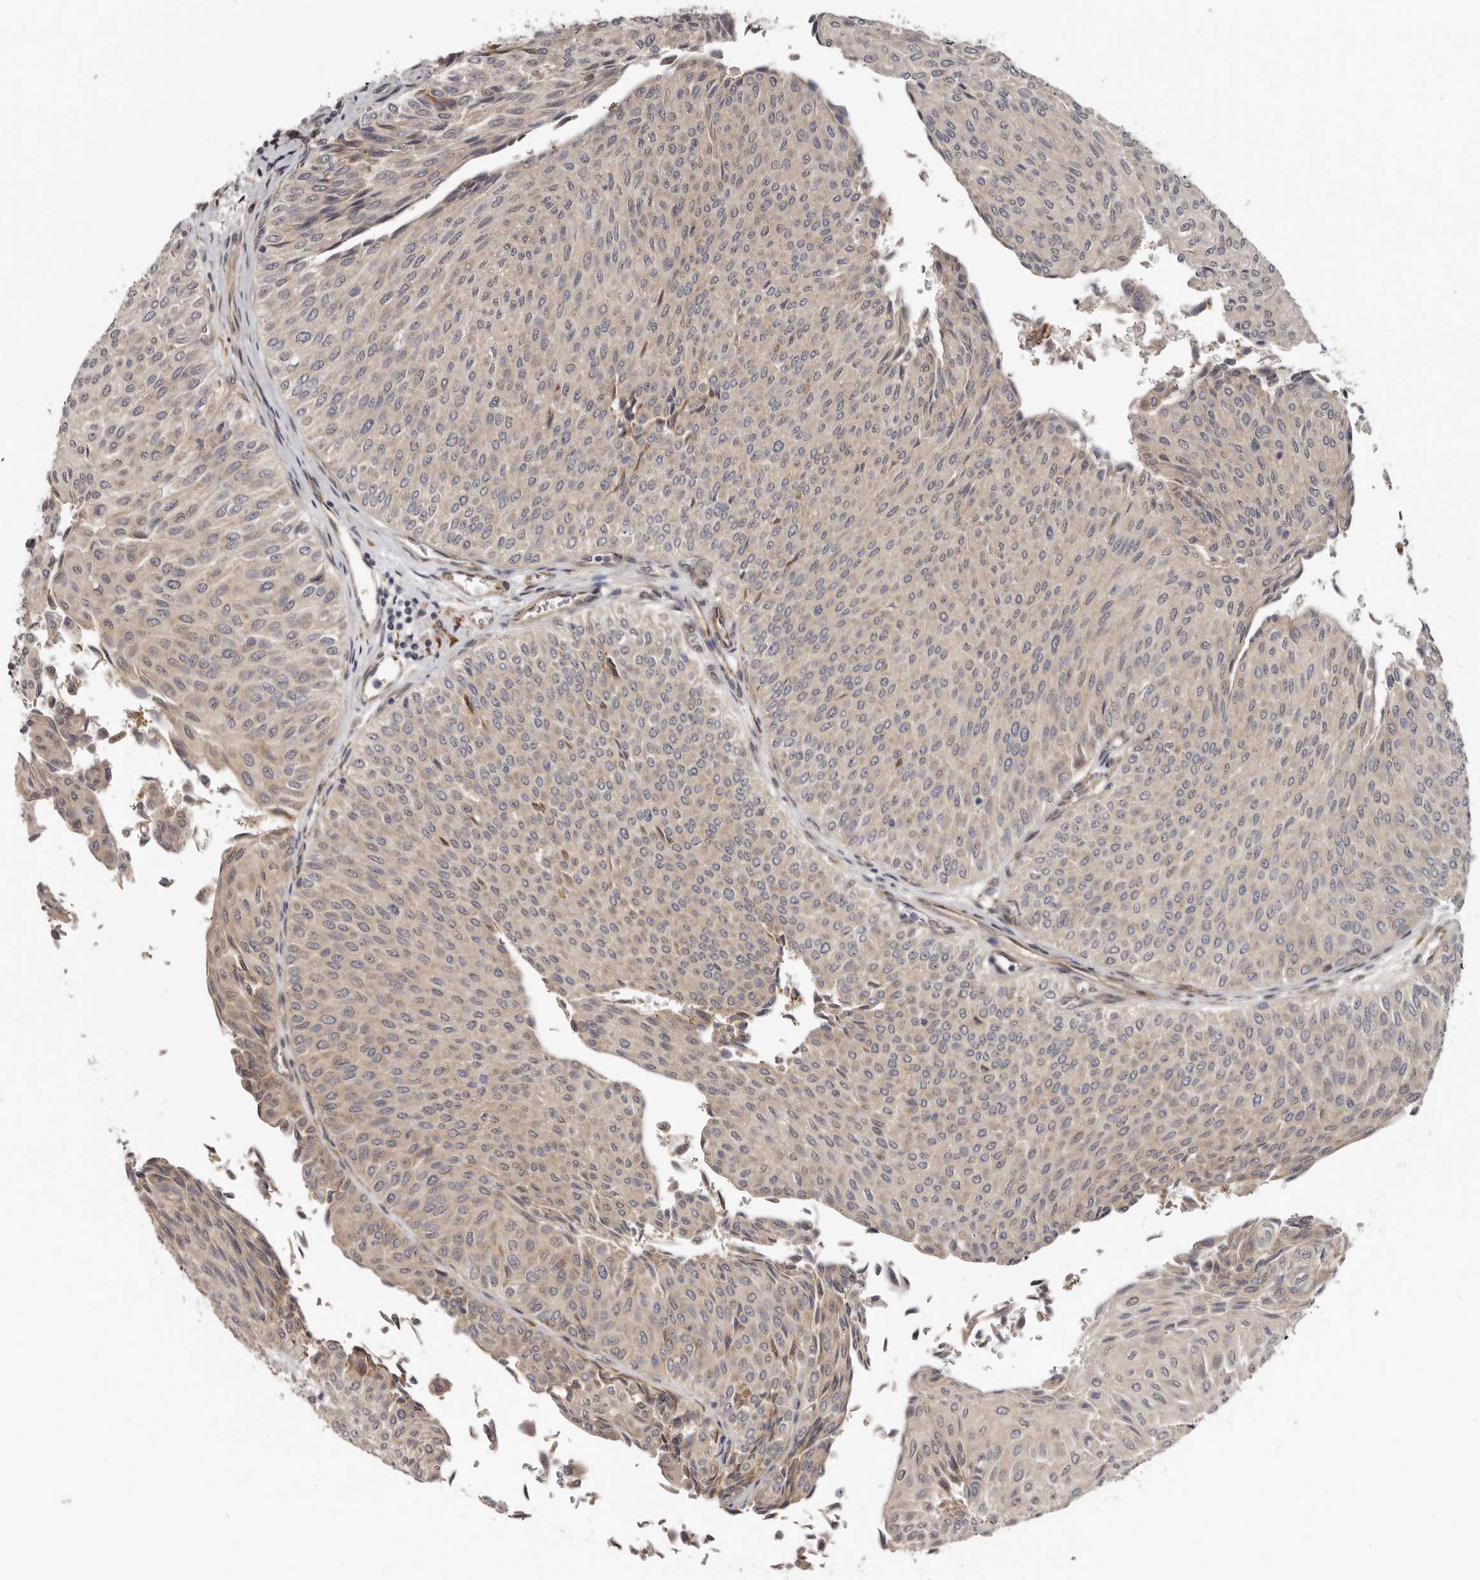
{"staining": {"intensity": "moderate", "quantity": "25%-75%", "location": "cytoplasmic/membranous,nuclear"}, "tissue": "urothelial cancer", "cell_type": "Tumor cells", "image_type": "cancer", "snomed": [{"axis": "morphology", "description": "Urothelial carcinoma, Low grade"}, {"axis": "topography", "description": "Urinary bladder"}], "caption": "Immunohistochemistry (IHC) staining of urothelial cancer, which exhibits medium levels of moderate cytoplasmic/membranous and nuclear positivity in approximately 25%-75% of tumor cells indicating moderate cytoplasmic/membranous and nuclear protein staining. The staining was performed using DAB (brown) for protein detection and nuclei were counterstained in hematoxylin (blue).", "gene": "SBDS", "patient": {"sex": "male", "age": 78}}